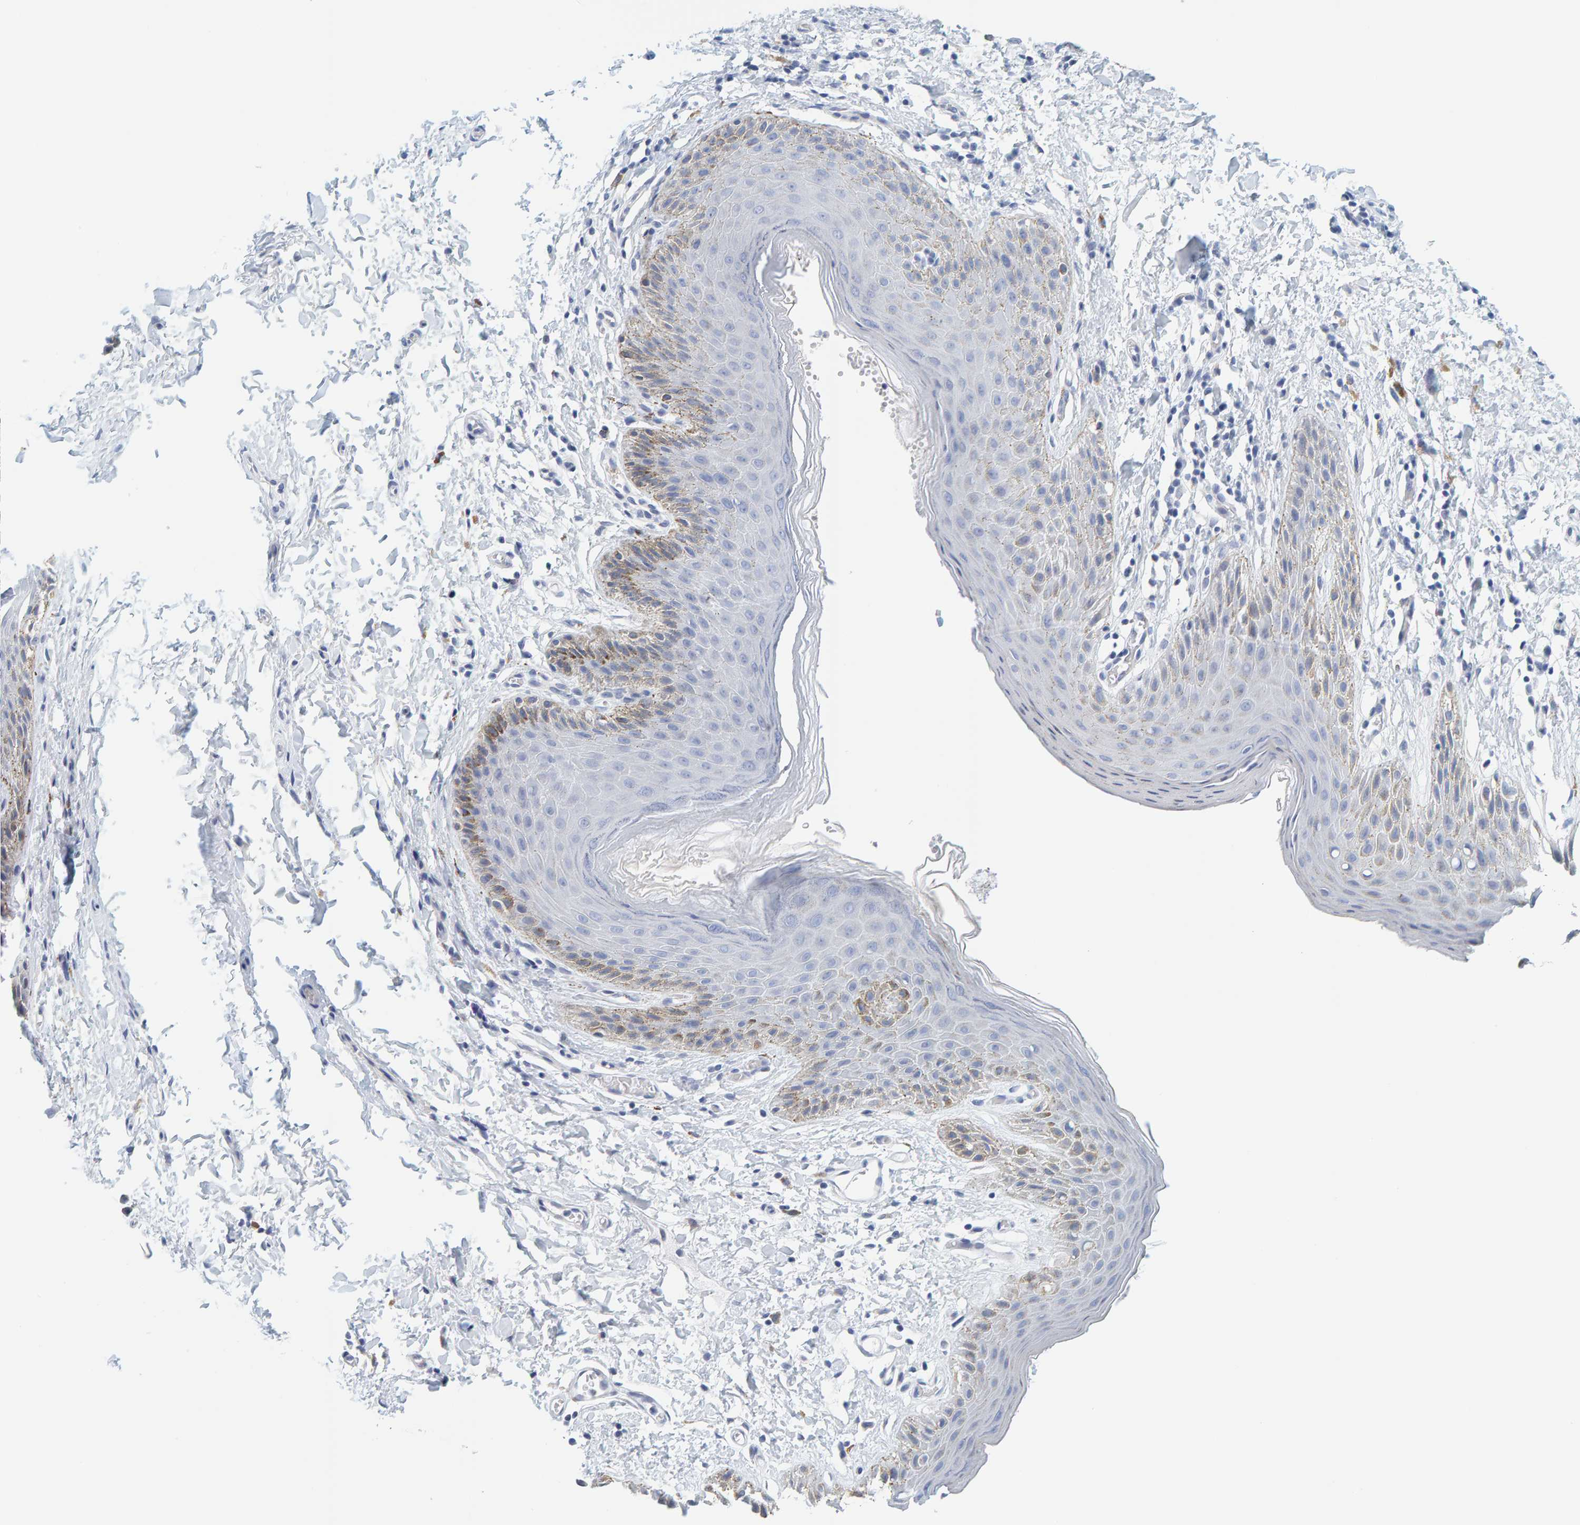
{"staining": {"intensity": "weak", "quantity": "<25%", "location": "cytoplasmic/membranous"}, "tissue": "skin", "cell_type": "Epidermal cells", "image_type": "normal", "snomed": [{"axis": "morphology", "description": "Normal tissue, NOS"}, {"axis": "topography", "description": "Anal"}, {"axis": "topography", "description": "Peripheral nerve tissue"}], "caption": "Immunohistochemistry image of normal skin: skin stained with DAB (3,3'-diaminobenzidine) demonstrates no significant protein expression in epidermal cells.", "gene": "MOG", "patient": {"sex": "male", "age": 44}}